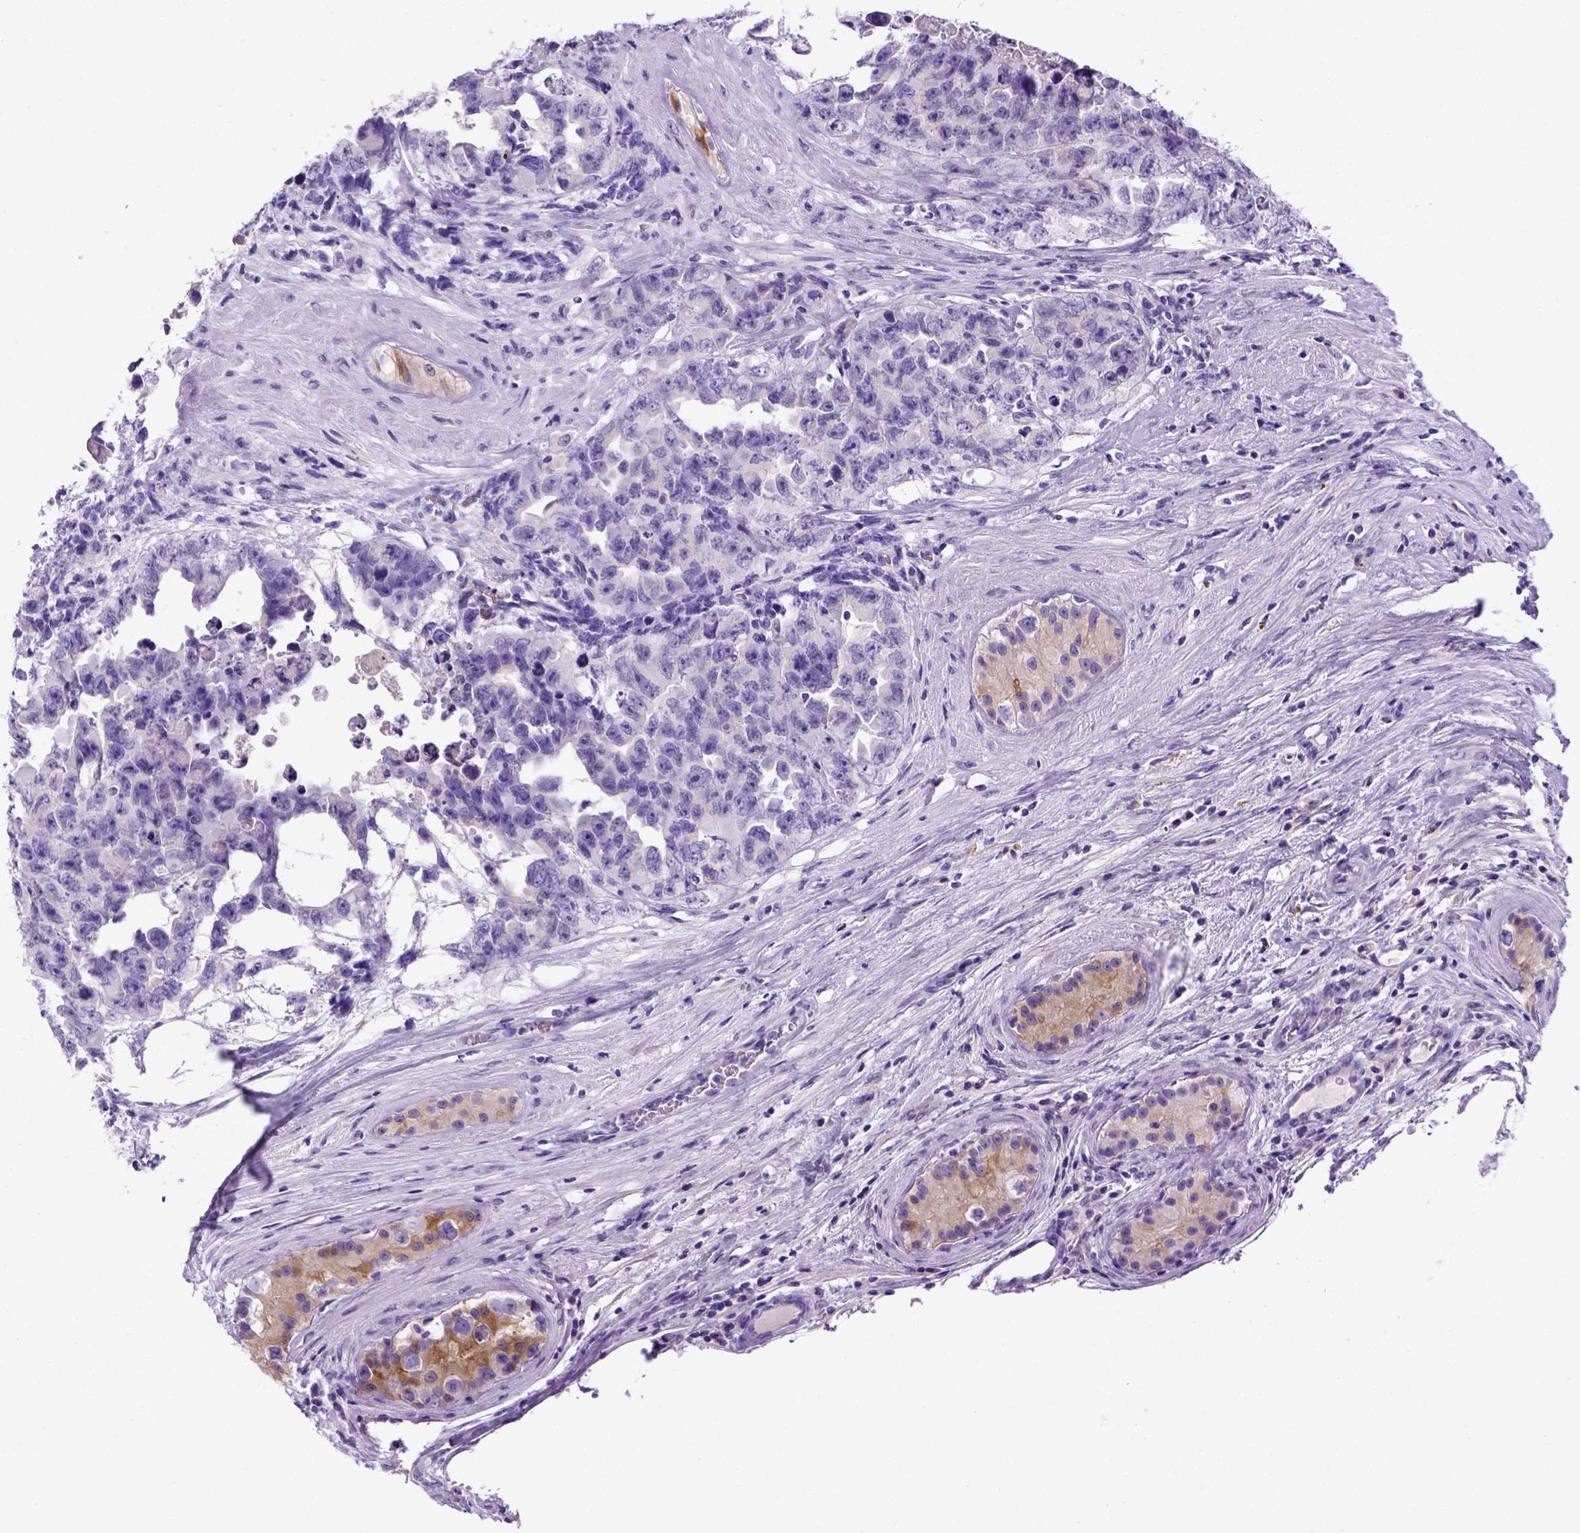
{"staining": {"intensity": "negative", "quantity": "none", "location": "none"}, "tissue": "testis cancer", "cell_type": "Tumor cells", "image_type": "cancer", "snomed": [{"axis": "morphology", "description": "Carcinoma, Embryonal, NOS"}, {"axis": "topography", "description": "Testis"}], "caption": "Immunohistochemistry (IHC) micrograph of human testis cancer (embryonal carcinoma) stained for a protein (brown), which displays no positivity in tumor cells.", "gene": "PTGES", "patient": {"sex": "male", "age": 24}}